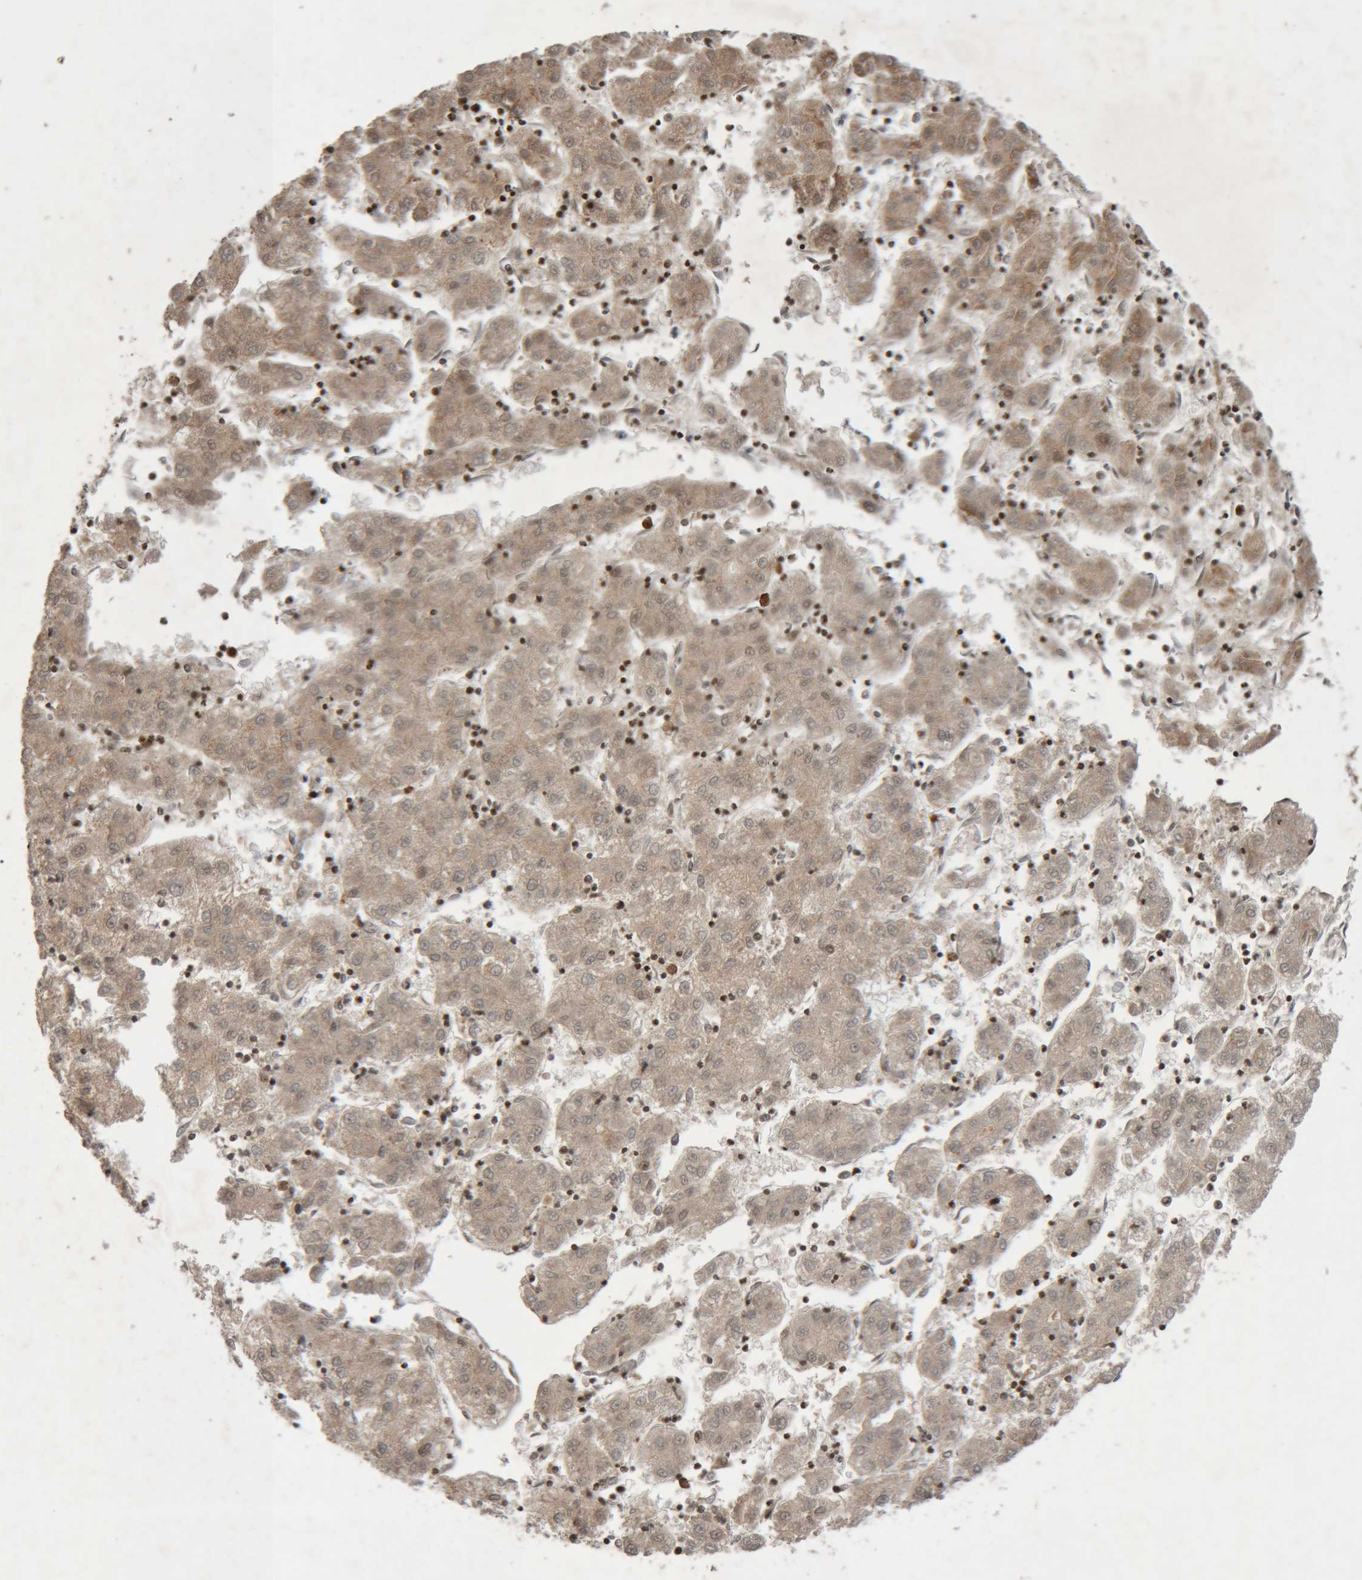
{"staining": {"intensity": "moderate", "quantity": ">75%", "location": "cytoplasmic/membranous"}, "tissue": "liver cancer", "cell_type": "Tumor cells", "image_type": "cancer", "snomed": [{"axis": "morphology", "description": "Carcinoma, Hepatocellular, NOS"}, {"axis": "topography", "description": "Liver"}], "caption": "The immunohistochemical stain labels moderate cytoplasmic/membranous positivity in tumor cells of liver cancer (hepatocellular carcinoma) tissue. (DAB = brown stain, brightfield microscopy at high magnification).", "gene": "KIF21B", "patient": {"sex": "male", "age": 72}}